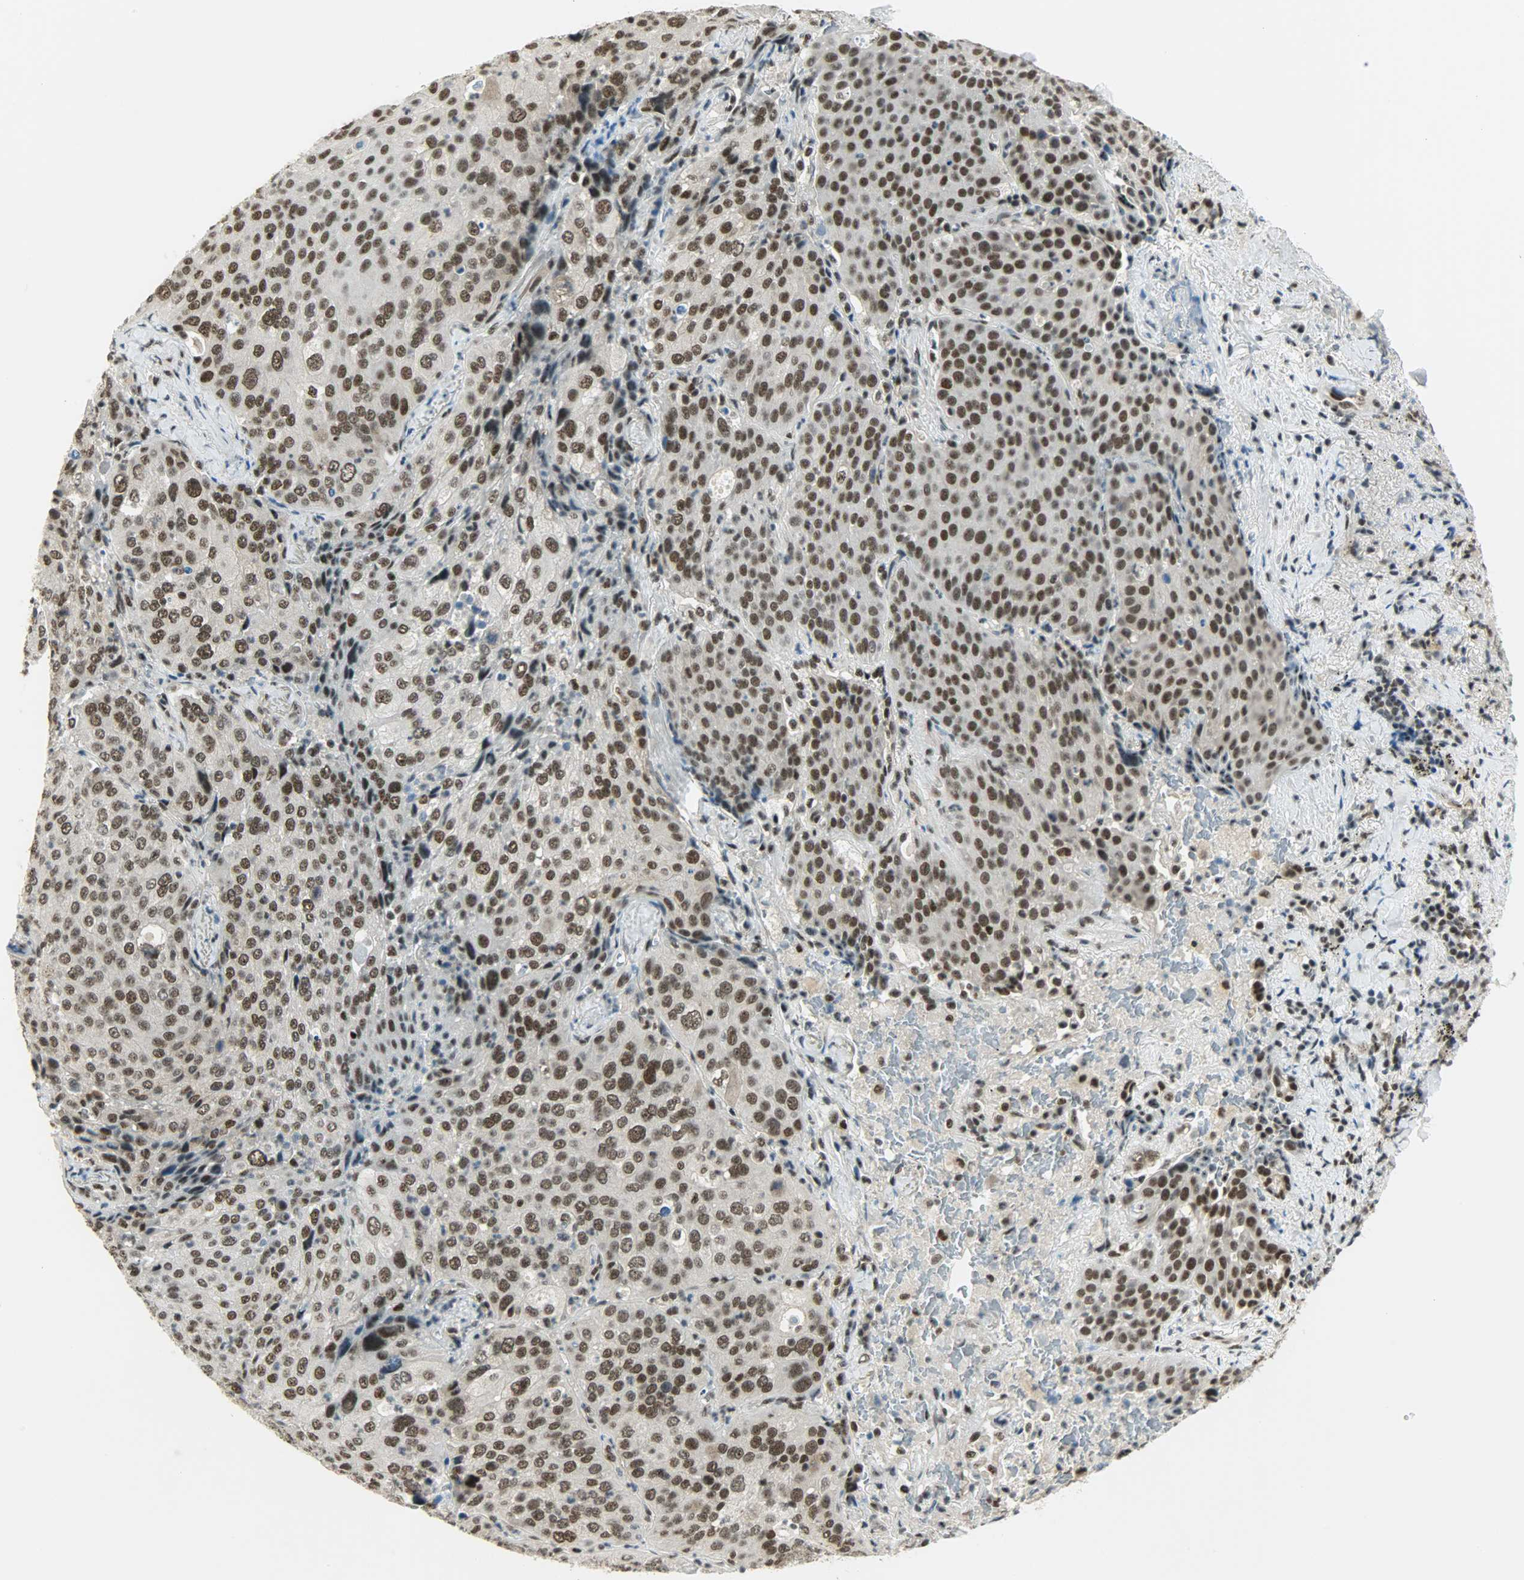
{"staining": {"intensity": "strong", "quantity": ">75%", "location": "nuclear"}, "tissue": "lung cancer", "cell_type": "Tumor cells", "image_type": "cancer", "snomed": [{"axis": "morphology", "description": "Squamous cell carcinoma, NOS"}, {"axis": "topography", "description": "Lung"}], "caption": "High-power microscopy captured an immunohistochemistry micrograph of lung squamous cell carcinoma, revealing strong nuclear expression in approximately >75% of tumor cells.", "gene": "SUGP1", "patient": {"sex": "male", "age": 54}}